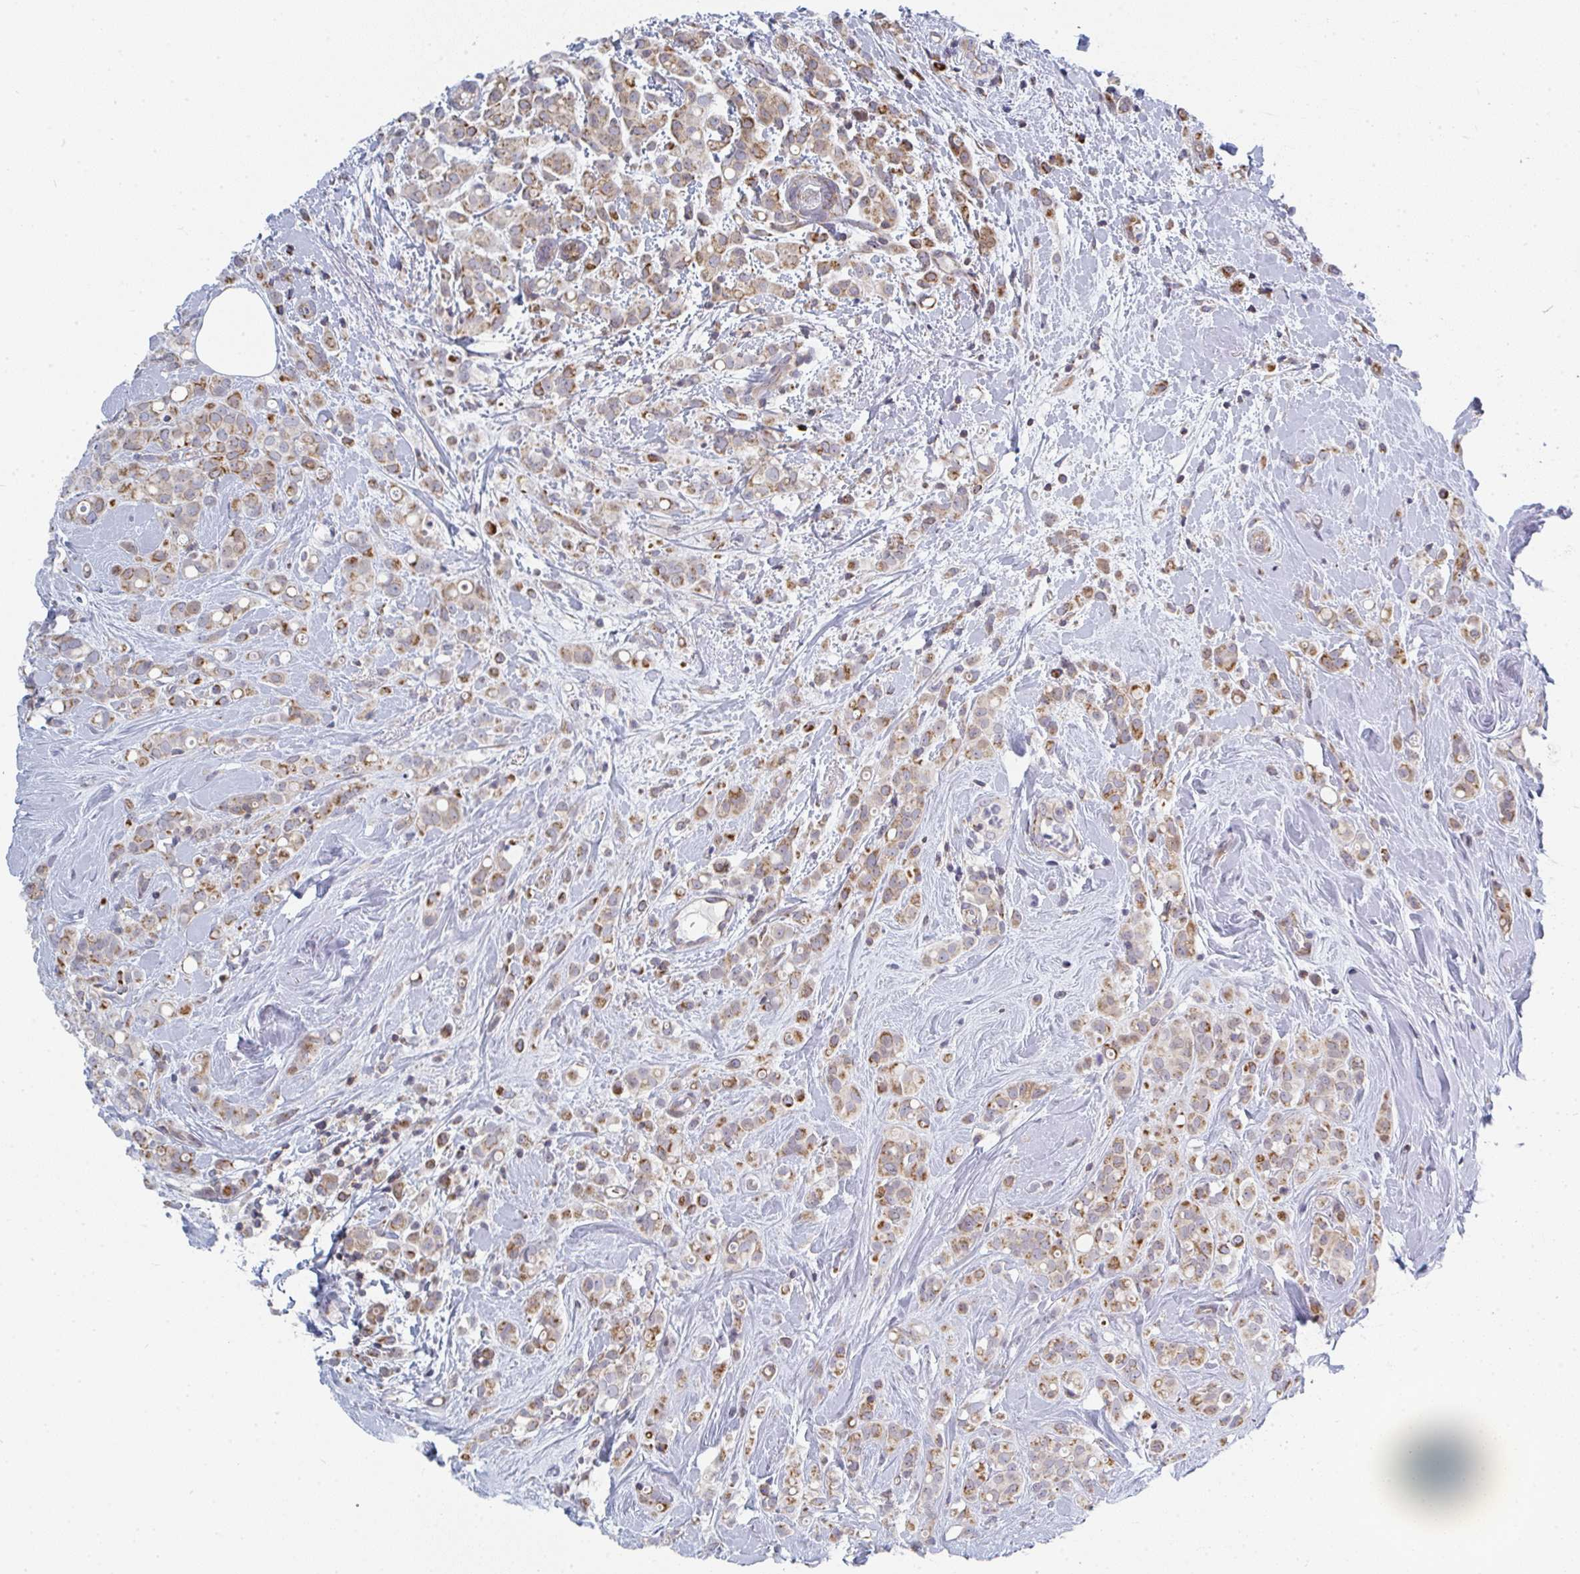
{"staining": {"intensity": "moderate", "quantity": ">75%", "location": "cytoplasmic/membranous"}, "tissue": "breast cancer", "cell_type": "Tumor cells", "image_type": "cancer", "snomed": [{"axis": "morphology", "description": "Lobular carcinoma"}, {"axis": "topography", "description": "Breast"}], "caption": "Breast cancer (lobular carcinoma) stained for a protein (brown) shows moderate cytoplasmic/membranous positive staining in about >75% of tumor cells.", "gene": "PRKCH", "patient": {"sex": "female", "age": 68}}